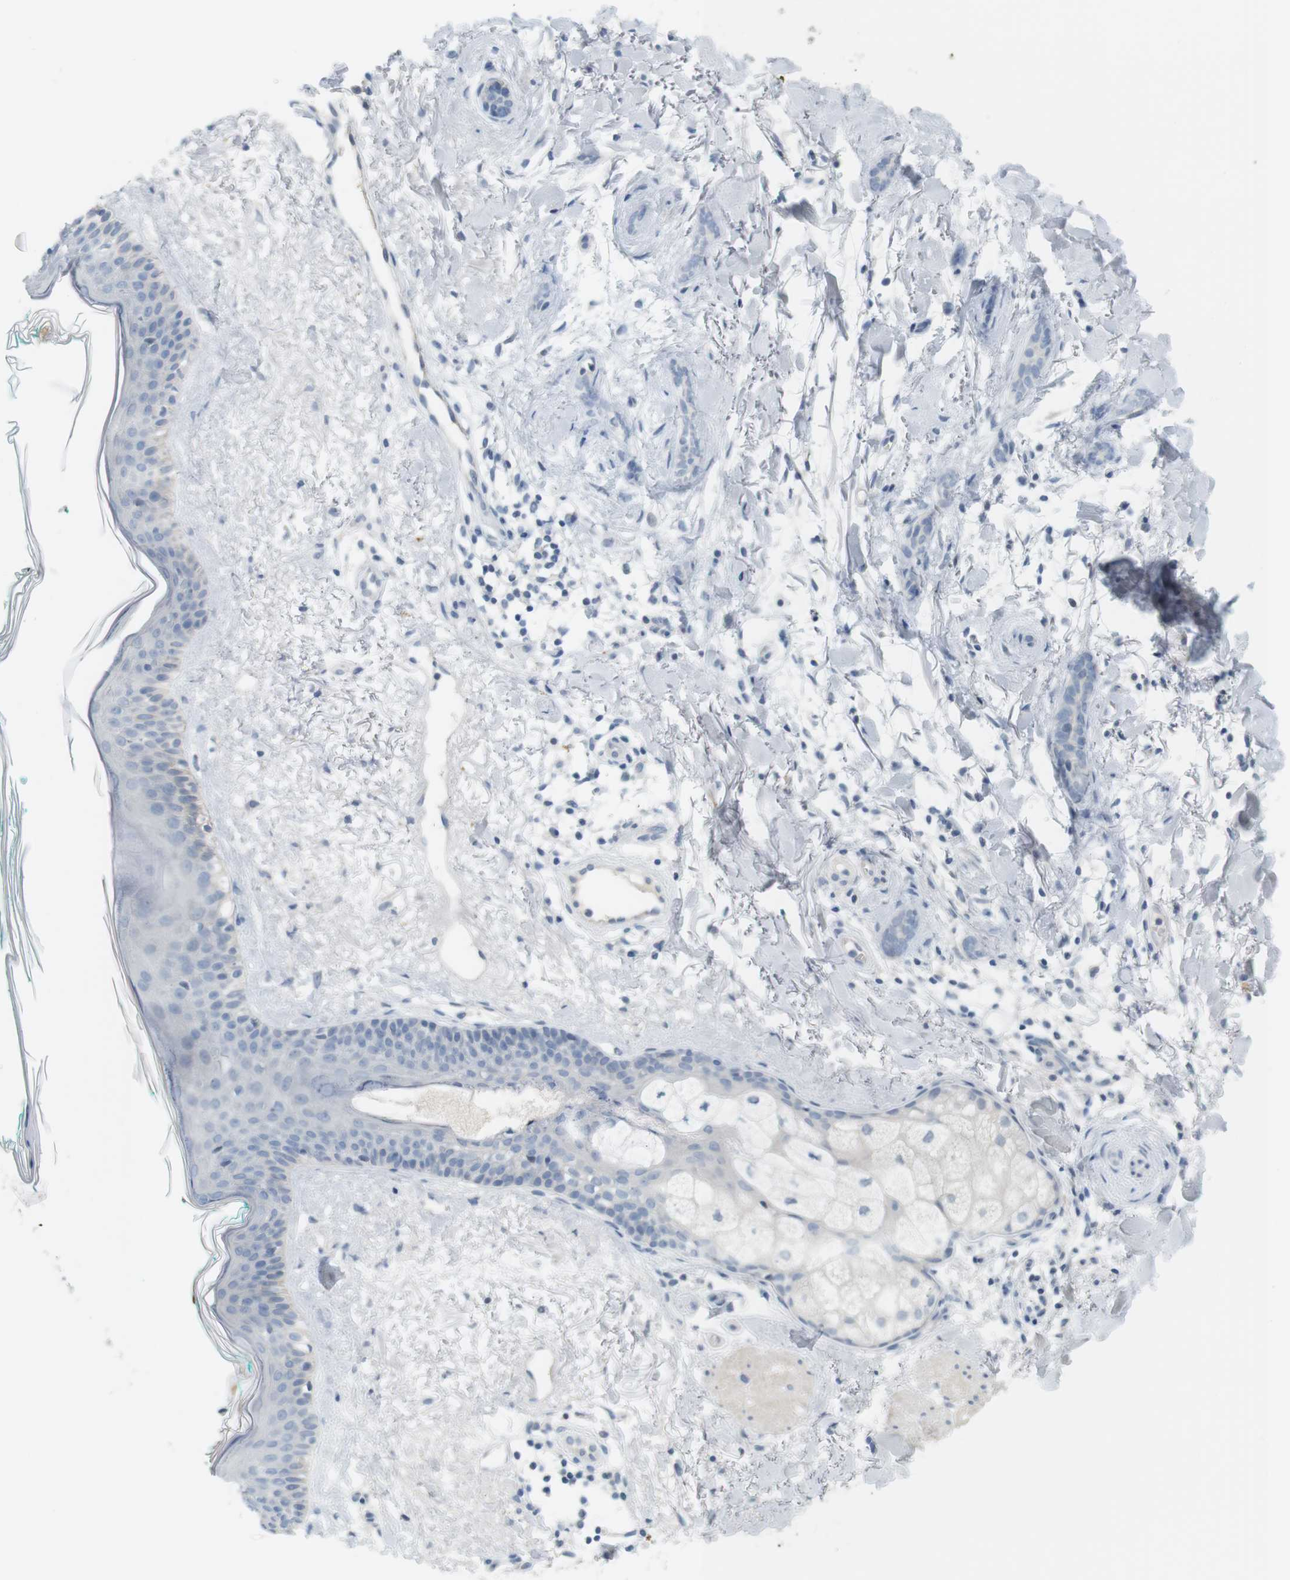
{"staining": {"intensity": "negative", "quantity": "none", "location": "none"}, "tissue": "skin cancer", "cell_type": "Tumor cells", "image_type": "cancer", "snomed": [{"axis": "morphology", "description": "Basal cell carcinoma"}, {"axis": "morphology", "description": "Adnexal tumor, benign"}, {"axis": "topography", "description": "Skin"}], "caption": "Tumor cells are negative for protein expression in human benign adnexal tumor (skin). (Brightfield microscopy of DAB immunohistochemistry at high magnification).", "gene": "CREB3L2", "patient": {"sex": "female", "age": 42}}